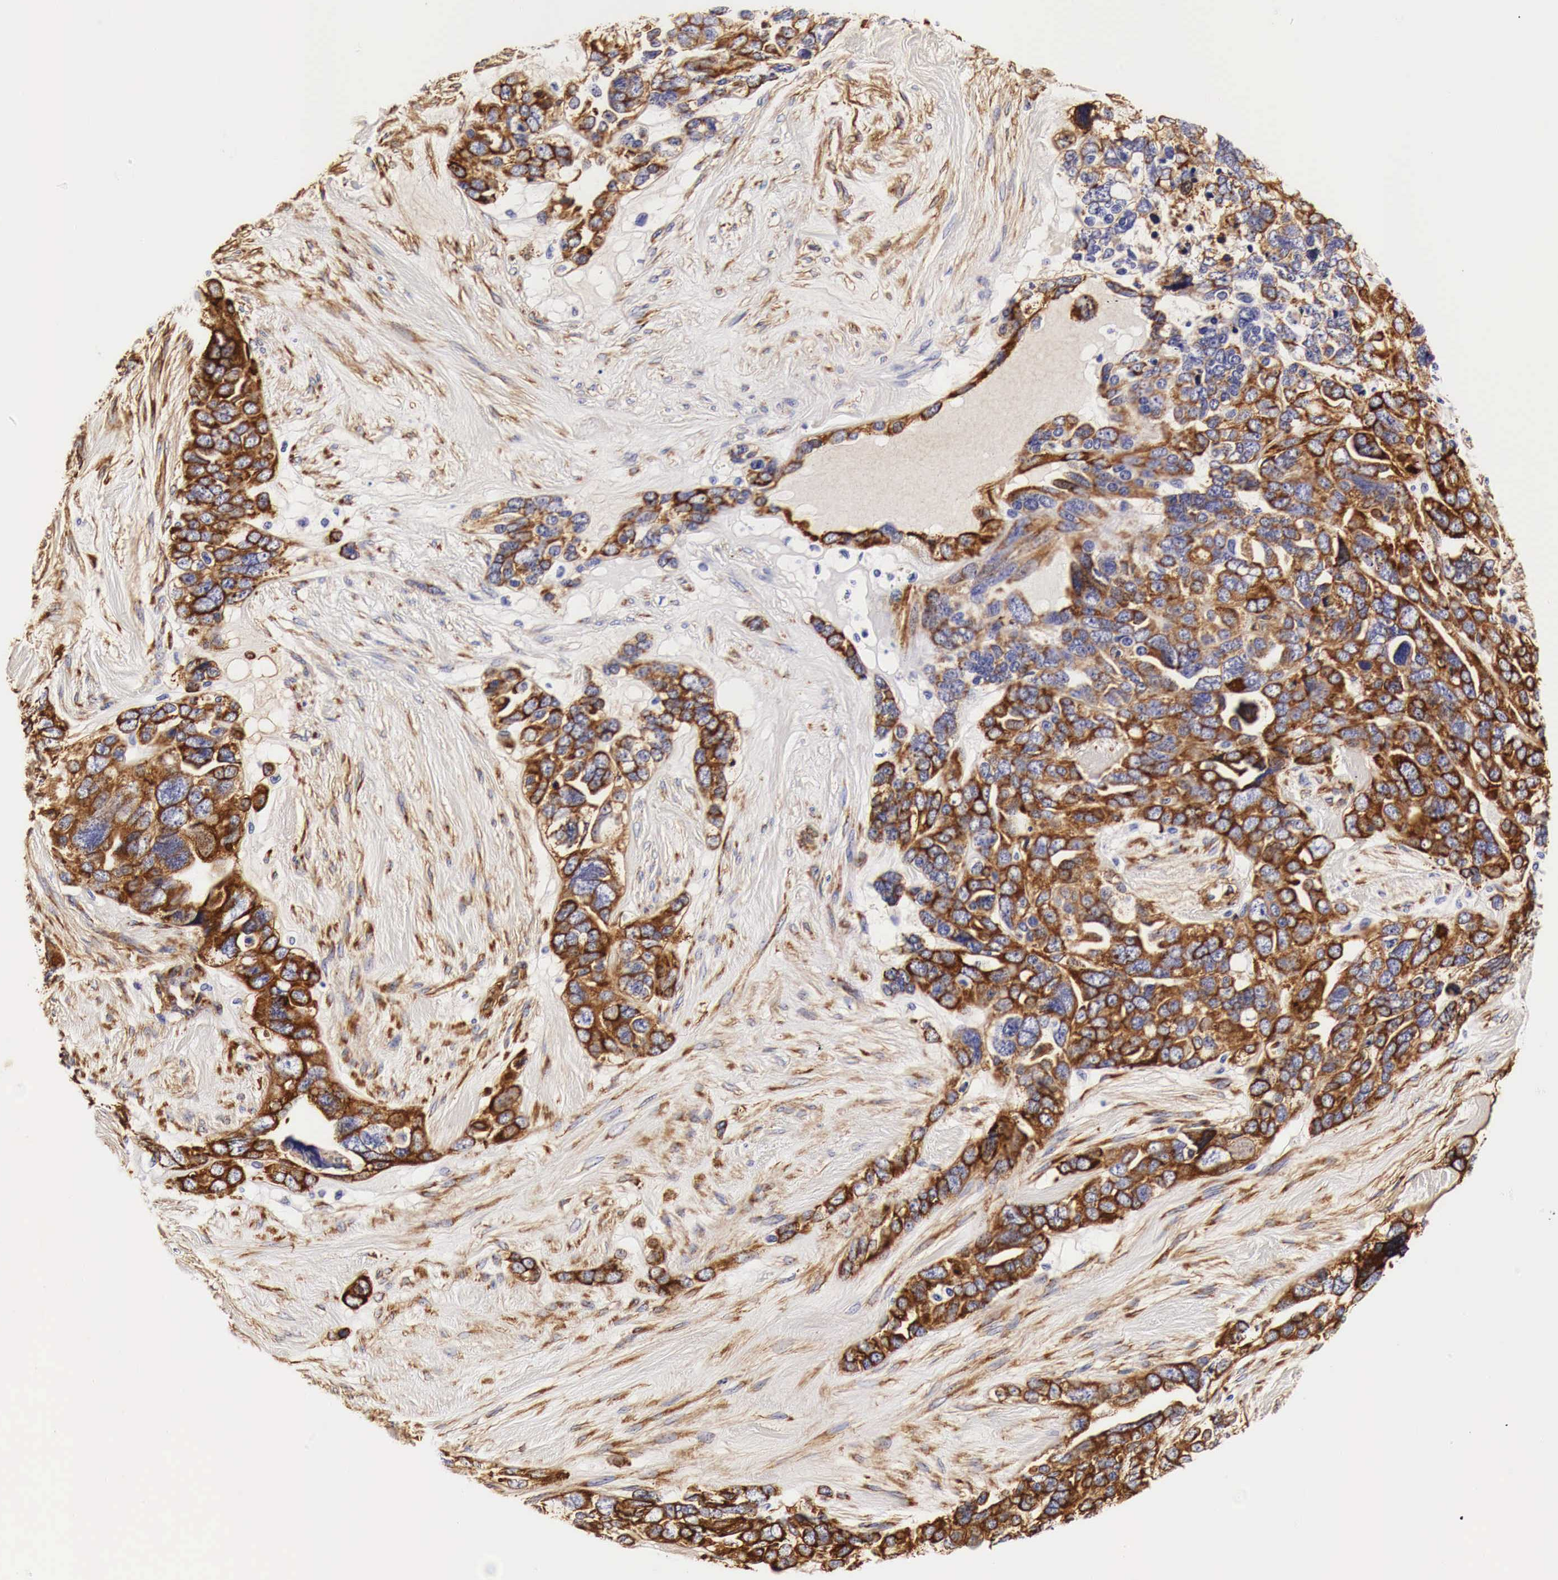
{"staining": {"intensity": "strong", "quantity": ">75%", "location": "cytoplasmic/membranous"}, "tissue": "ovarian cancer", "cell_type": "Tumor cells", "image_type": "cancer", "snomed": [{"axis": "morphology", "description": "Cystadenocarcinoma, serous, NOS"}, {"axis": "topography", "description": "Ovary"}], "caption": "An image showing strong cytoplasmic/membranous staining in about >75% of tumor cells in ovarian cancer (serous cystadenocarcinoma), as visualized by brown immunohistochemical staining.", "gene": "LAMB2", "patient": {"sex": "female", "age": 63}}